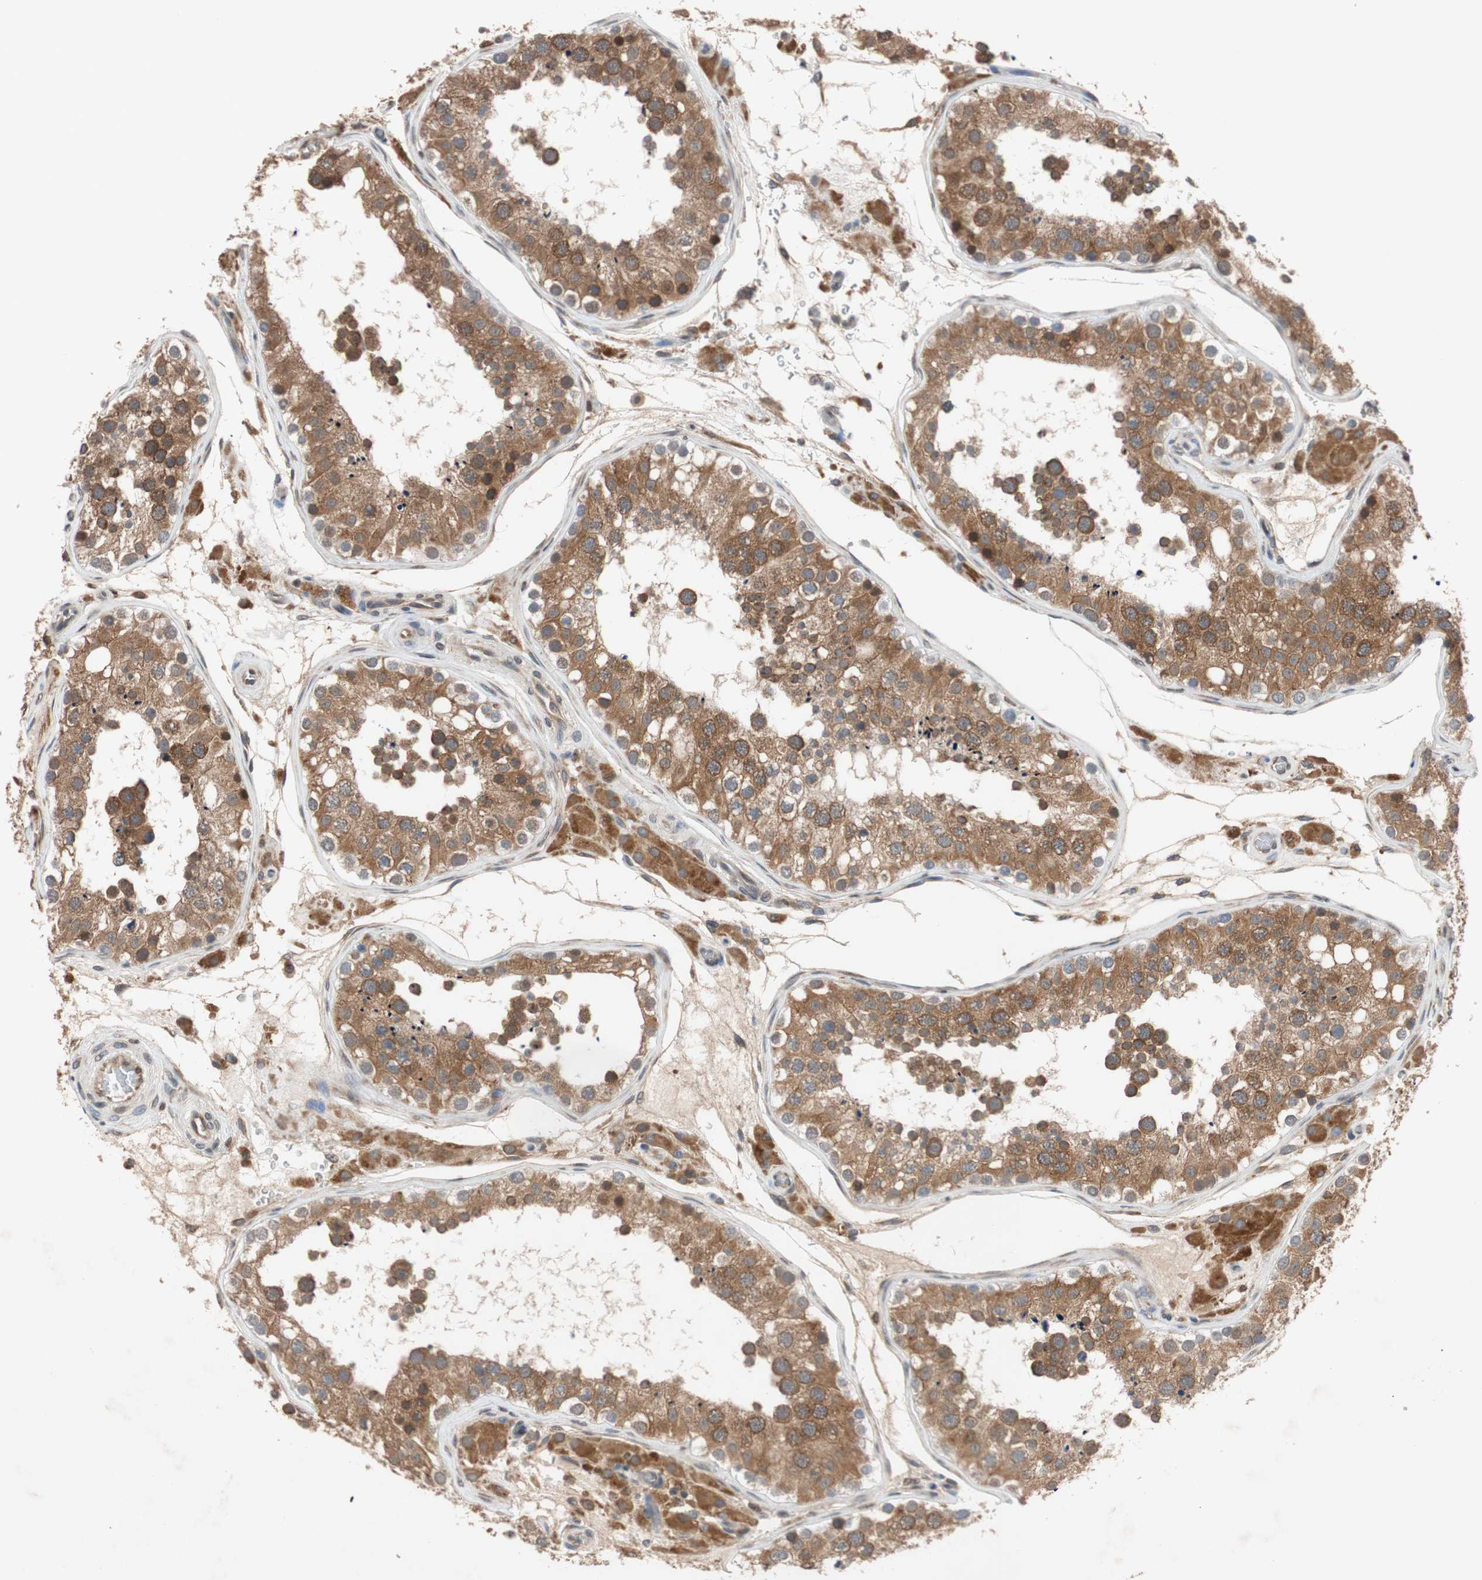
{"staining": {"intensity": "moderate", "quantity": ">75%", "location": "cytoplasmic/membranous"}, "tissue": "testis", "cell_type": "Cells in seminiferous ducts", "image_type": "normal", "snomed": [{"axis": "morphology", "description": "Normal tissue, NOS"}, {"axis": "topography", "description": "Testis"}], "caption": "This micrograph displays immunohistochemistry staining of benign testis, with medium moderate cytoplasmic/membranous positivity in approximately >75% of cells in seminiferous ducts.", "gene": "AUP1", "patient": {"sex": "male", "age": 26}}